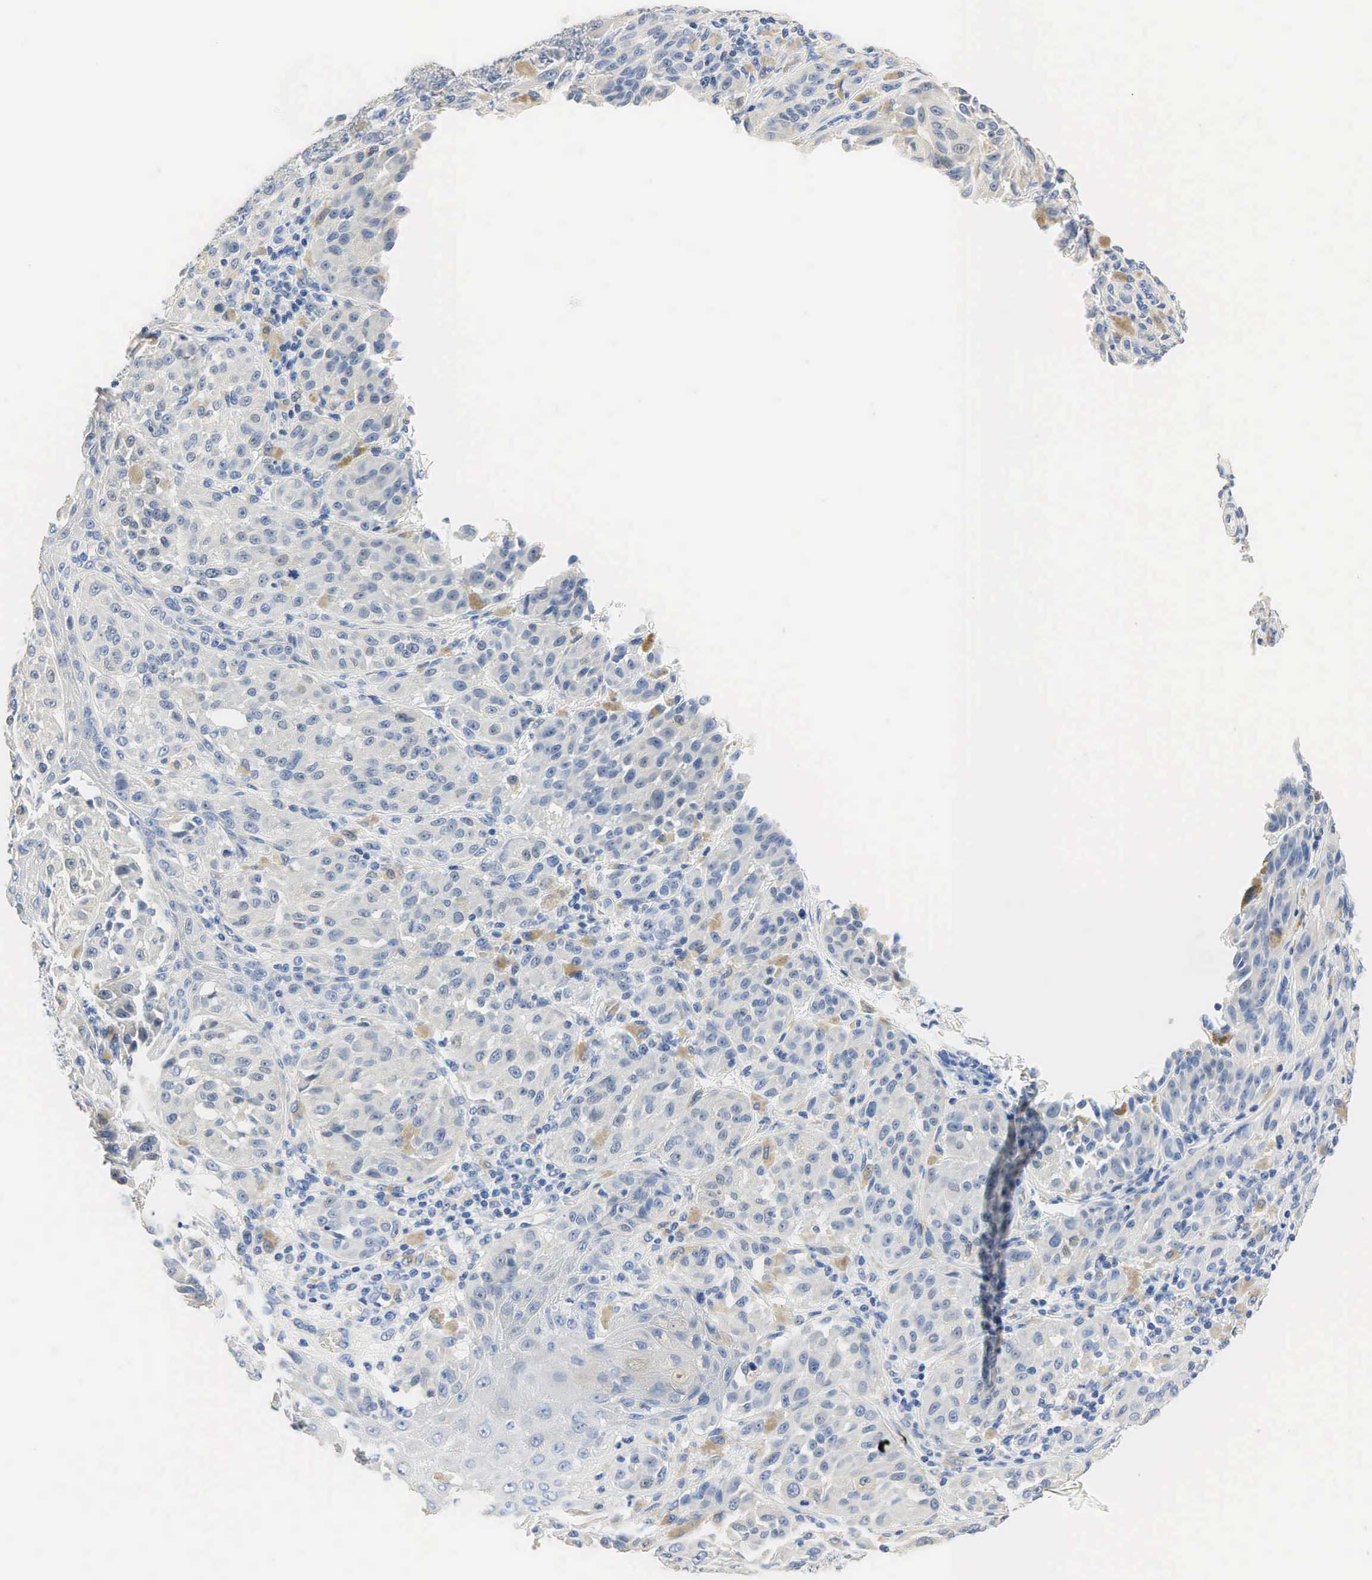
{"staining": {"intensity": "negative", "quantity": "none", "location": "none"}, "tissue": "melanoma", "cell_type": "Tumor cells", "image_type": "cancer", "snomed": [{"axis": "morphology", "description": "Malignant melanoma, NOS"}, {"axis": "topography", "description": "Skin"}], "caption": "This is an immunohistochemistry (IHC) histopathology image of melanoma. There is no positivity in tumor cells.", "gene": "SST", "patient": {"sex": "male", "age": 44}}